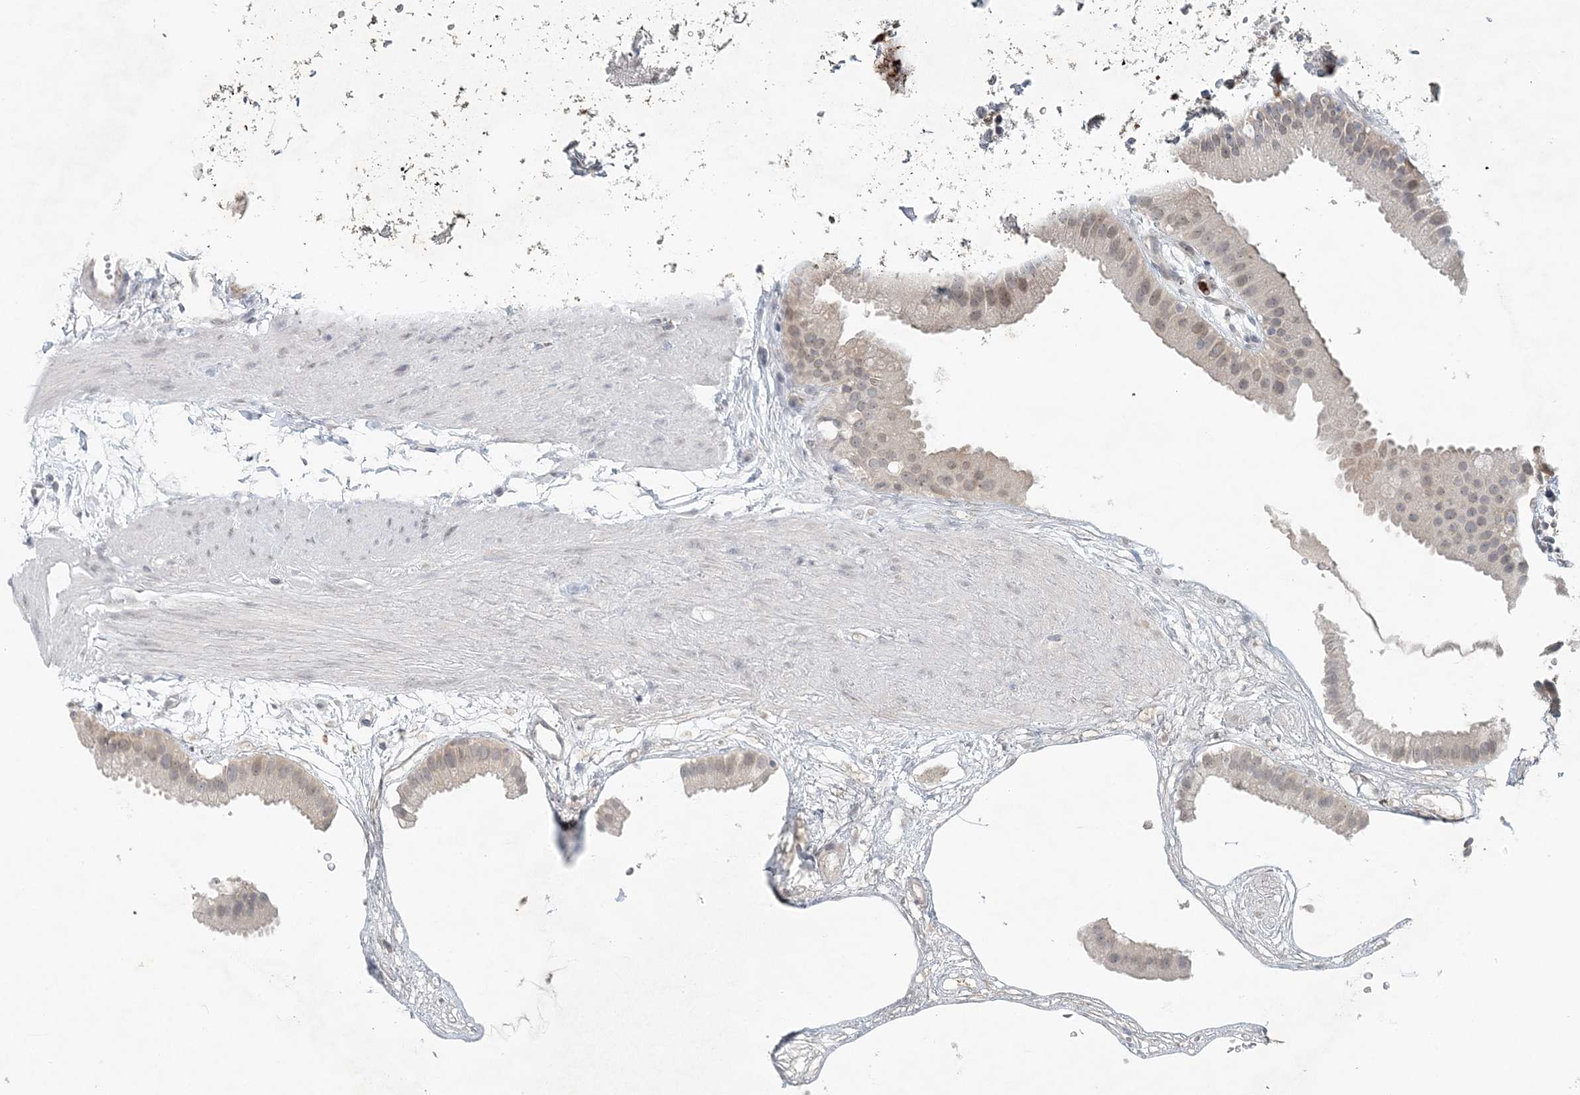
{"staining": {"intensity": "weak", "quantity": "<25%", "location": "cytoplasmic/membranous,nuclear"}, "tissue": "gallbladder", "cell_type": "Glandular cells", "image_type": "normal", "snomed": [{"axis": "morphology", "description": "Normal tissue, NOS"}, {"axis": "topography", "description": "Gallbladder"}], "caption": "DAB (3,3'-diaminobenzidine) immunohistochemical staining of unremarkable gallbladder reveals no significant expression in glandular cells.", "gene": "NUP54", "patient": {"sex": "female", "age": 64}}